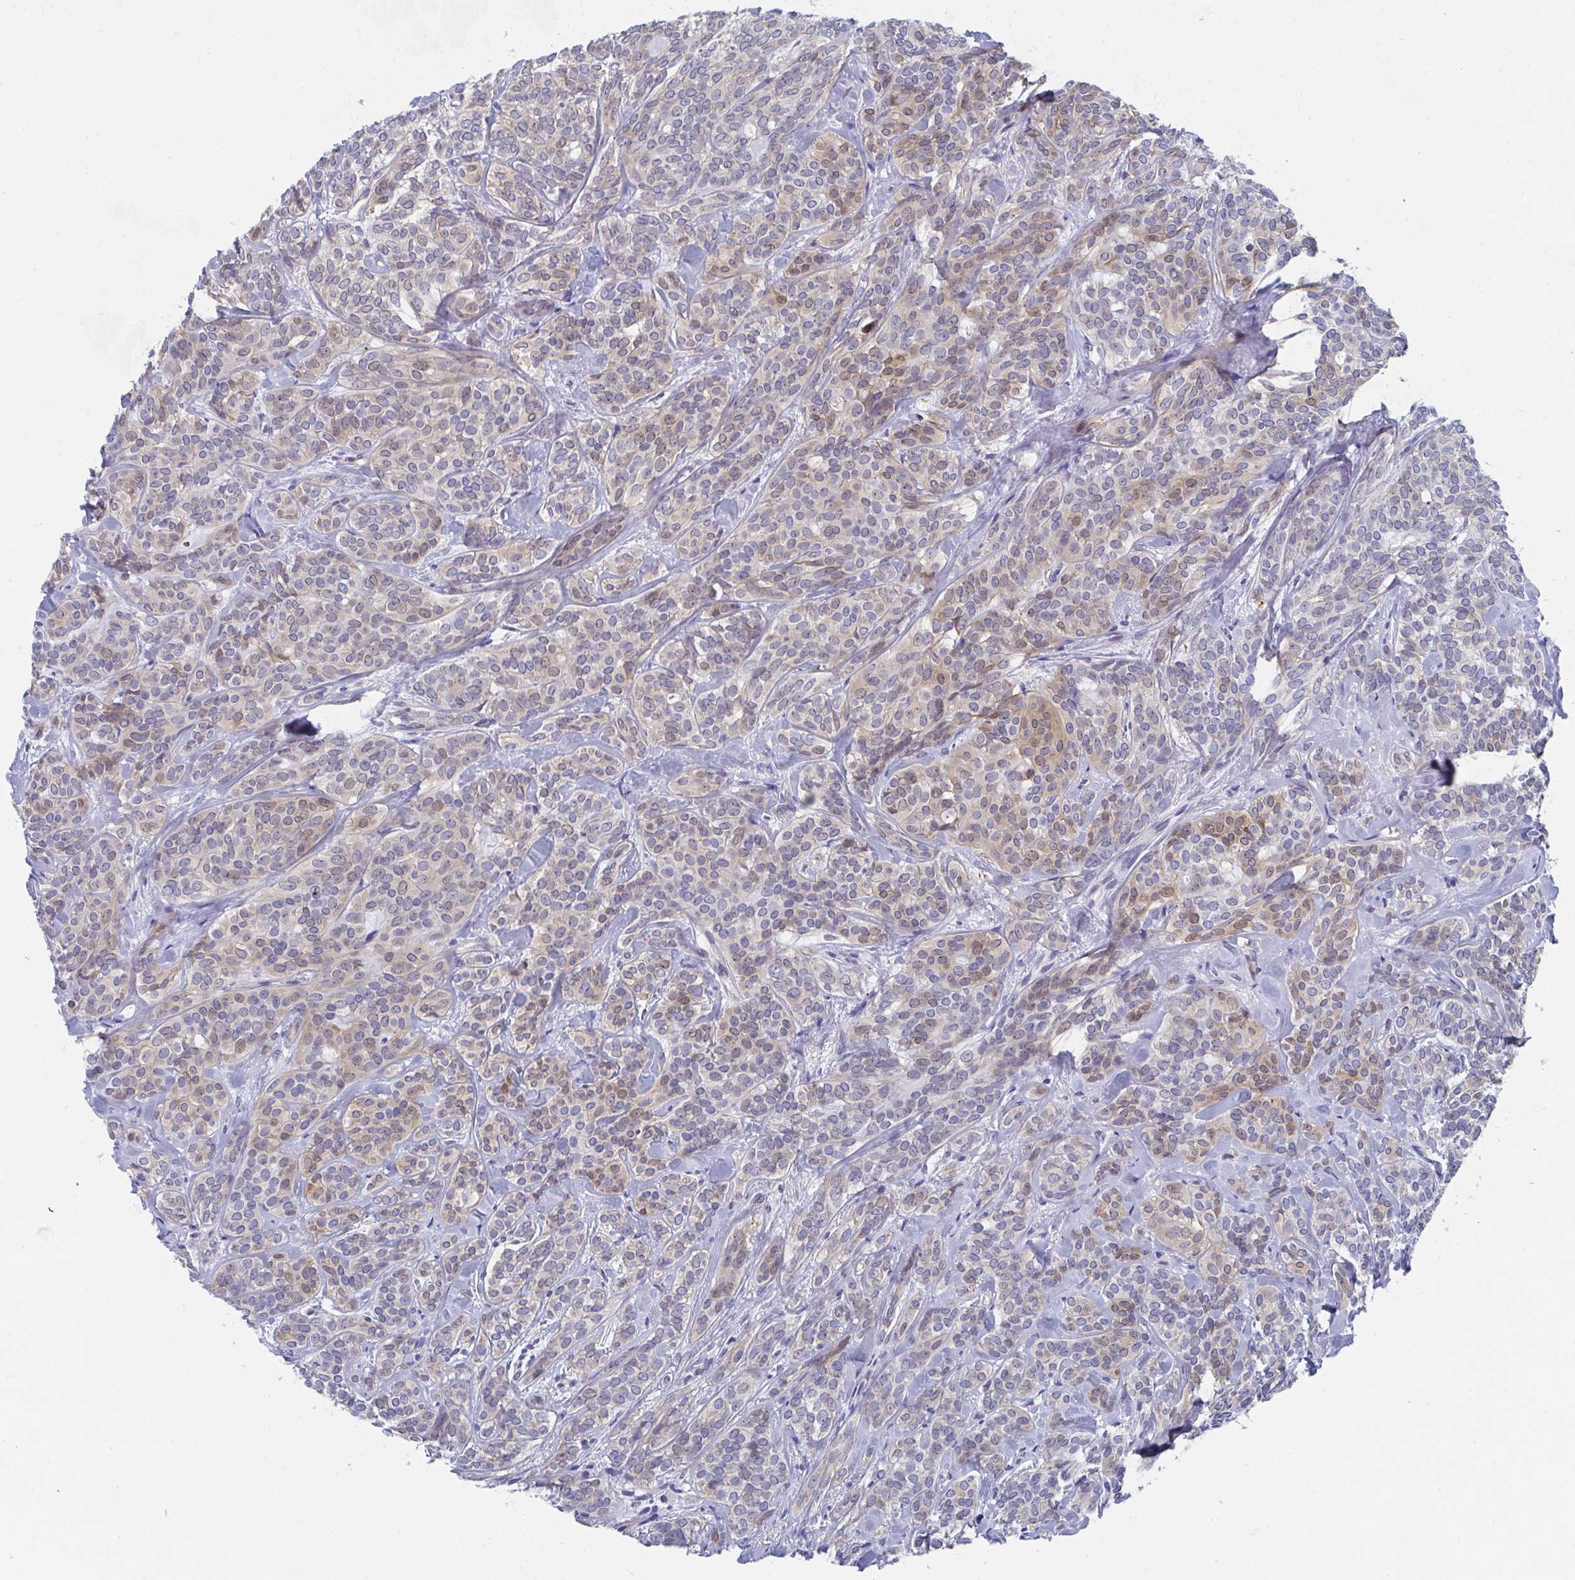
{"staining": {"intensity": "moderate", "quantity": "<25%", "location": "cytoplasmic/membranous,nuclear"}, "tissue": "head and neck cancer", "cell_type": "Tumor cells", "image_type": "cancer", "snomed": [{"axis": "morphology", "description": "Adenocarcinoma, NOS"}, {"axis": "topography", "description": "Head-Neck"}], "caption": "Tumor cells demonstrate low levels of moderate cytoplasmic/membranous and nuclear staining in about <25% of cells in human head and neck adenocarcinoma. The staining is performed using DAB brown chromogen to label protein expression. The nuclei are counter-stained blue using hematoxylin.", "gene": "P2RX3", "patient": {"sex": "female", "age": 57}}